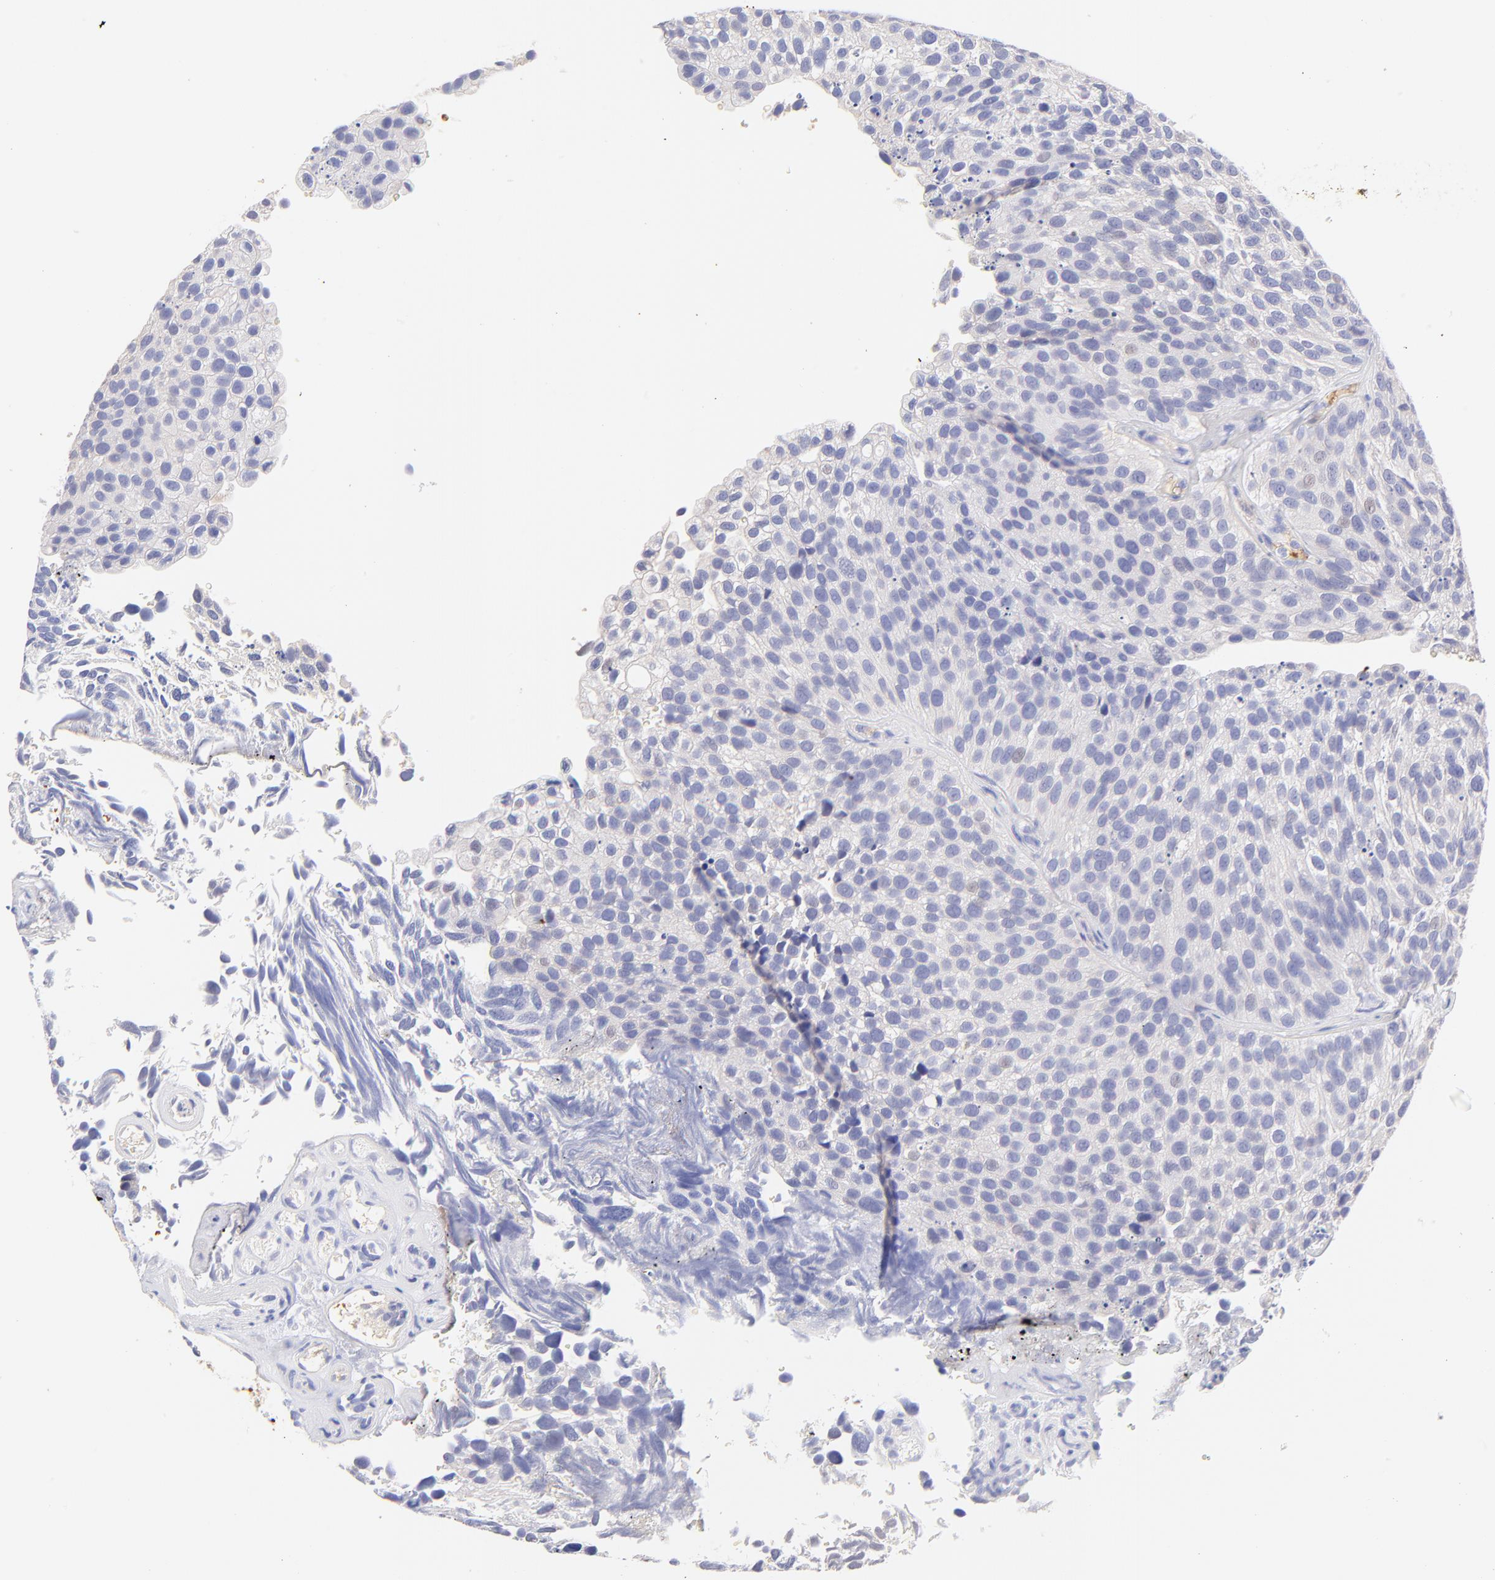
{"staining": {"intensity": "negative", "quantity": "none", "location": "none"}, "tissue": "urothelial cancer", "cell_type": "Tumor cells", "image_type": "cancer", "snomed": [{"axis": "morphology", "description": "Urothelial carcinoma, High grade"}, {"axis": "topography", "description": "Urinary bladder"}], "caption": "The image displays no staining of tumor cells in urothelial cancer. The staining is performed using DAB brown chromogen with nuclei counter-stained in using hematoxylin.", "gene": "FRMPD3", "patient": {"sex": "male", "age": 72}}